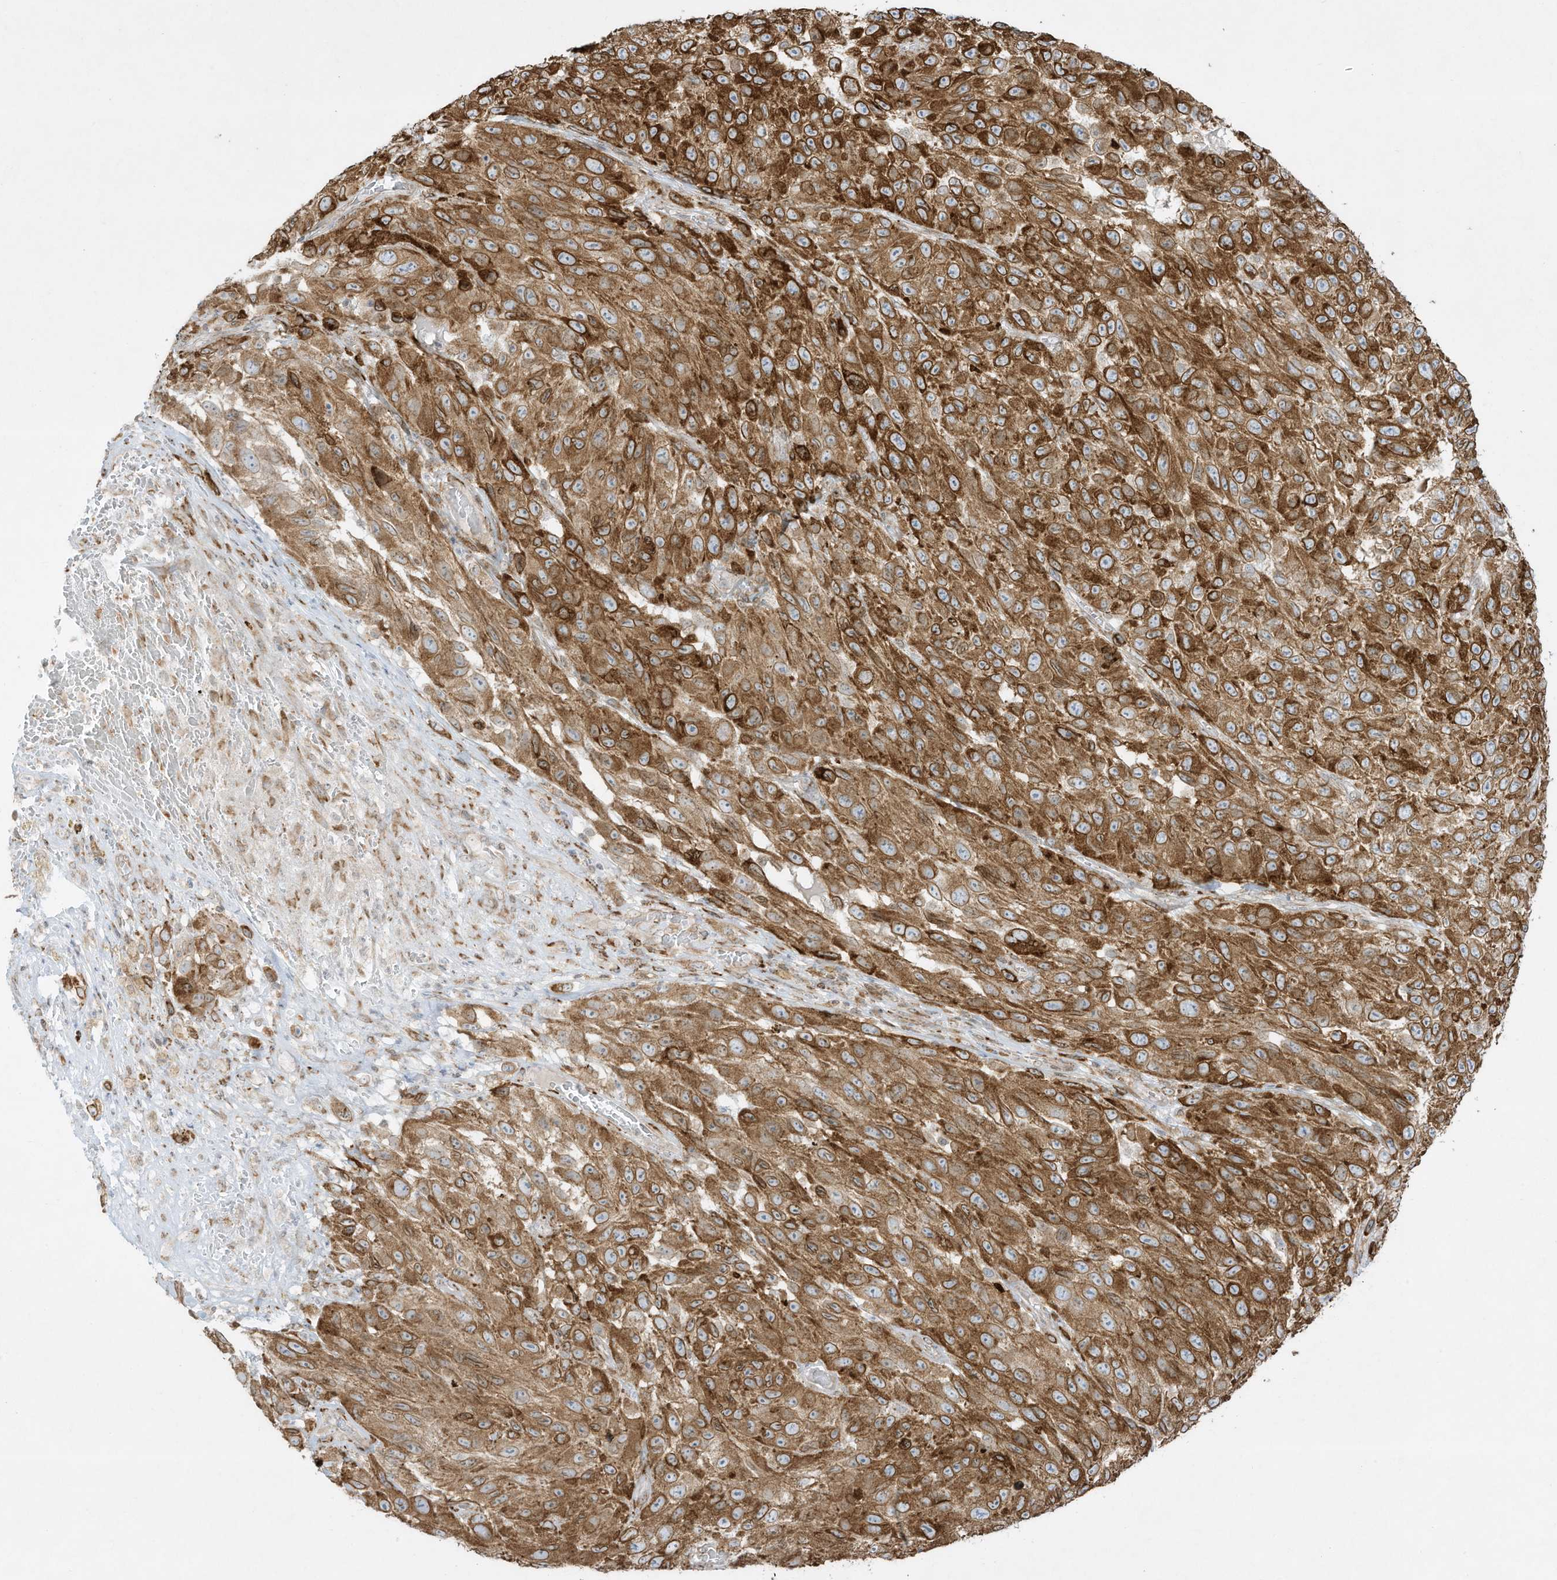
{"staining": {"intensity": "strong", "quantity": ">75%", "location": "cytoplasmic/membranous"}, "tissue": "melanoma", "cell_type": "Tumor cells", "image_type": "cancer", "snomed": [{"axis": "morphology", "description": "Malignant melanoma, NOS"}, {"axis": "topography", "description": "Skin"}], "caption": "A brown stain highlights strong cytoplasmic/membranous expression of a protein in malignant melanoma tumor cells.", "gene": "PTK6", "patient": {"sex": "female", "age": 96}}